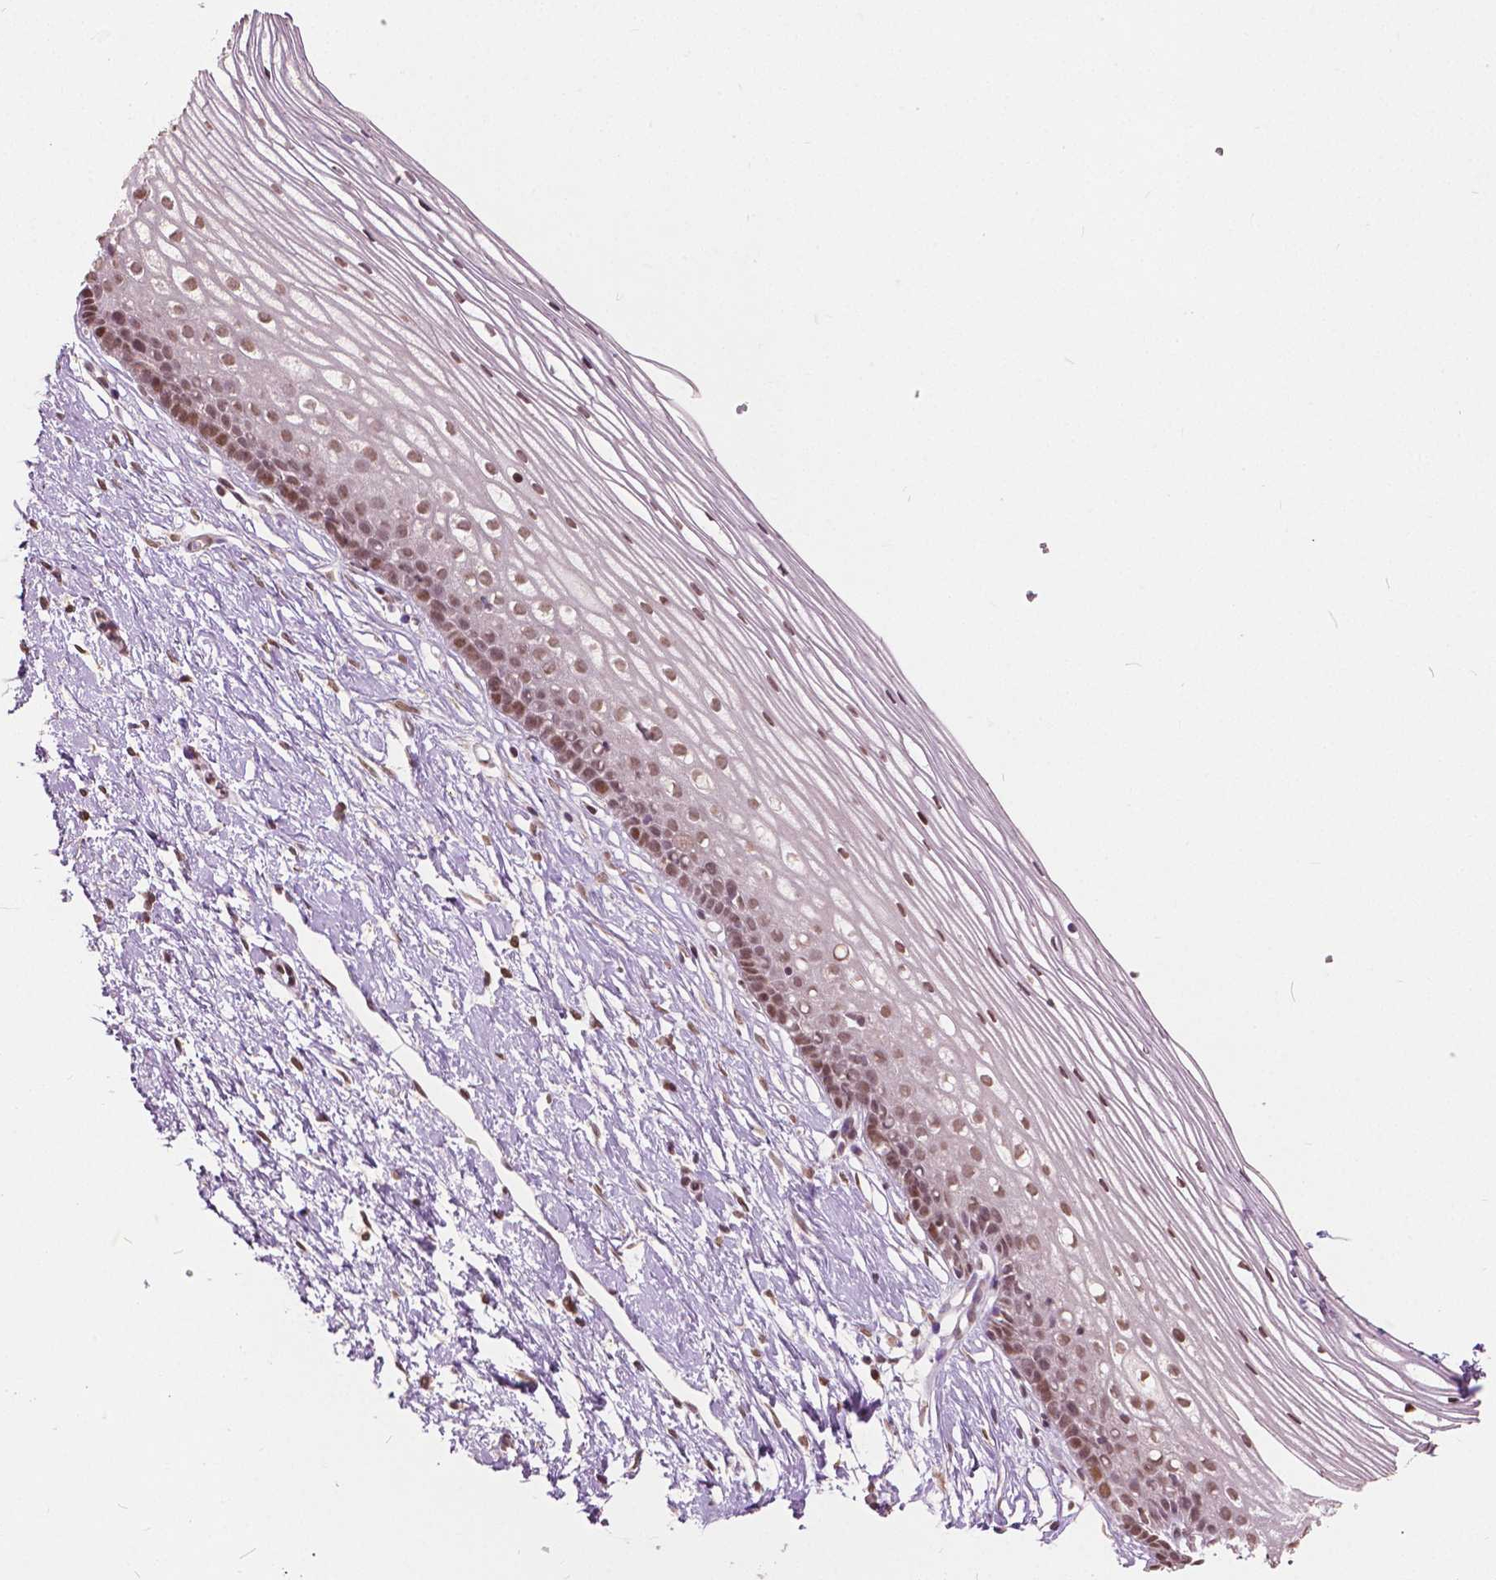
{"staining": {"intensity": "moderate", "quantity": ">75%", "location": "nuclear"}, "tissue": "cervix", "cell_type": "Glandular cells", "image_type": "normal", "snomed": [{"axis": "morphology", "description": "Normal tissue, NOS"}, {"axis": "topography", "description": "Cervix"}], "caption": "Immunohistochemical staining of unremarkable cervix demonstrates medium levels of moderate nuclear staining in about >75% of glandular cells.", "gene": "HOXA10", "patient": {"sex": "female", "age": 40}}